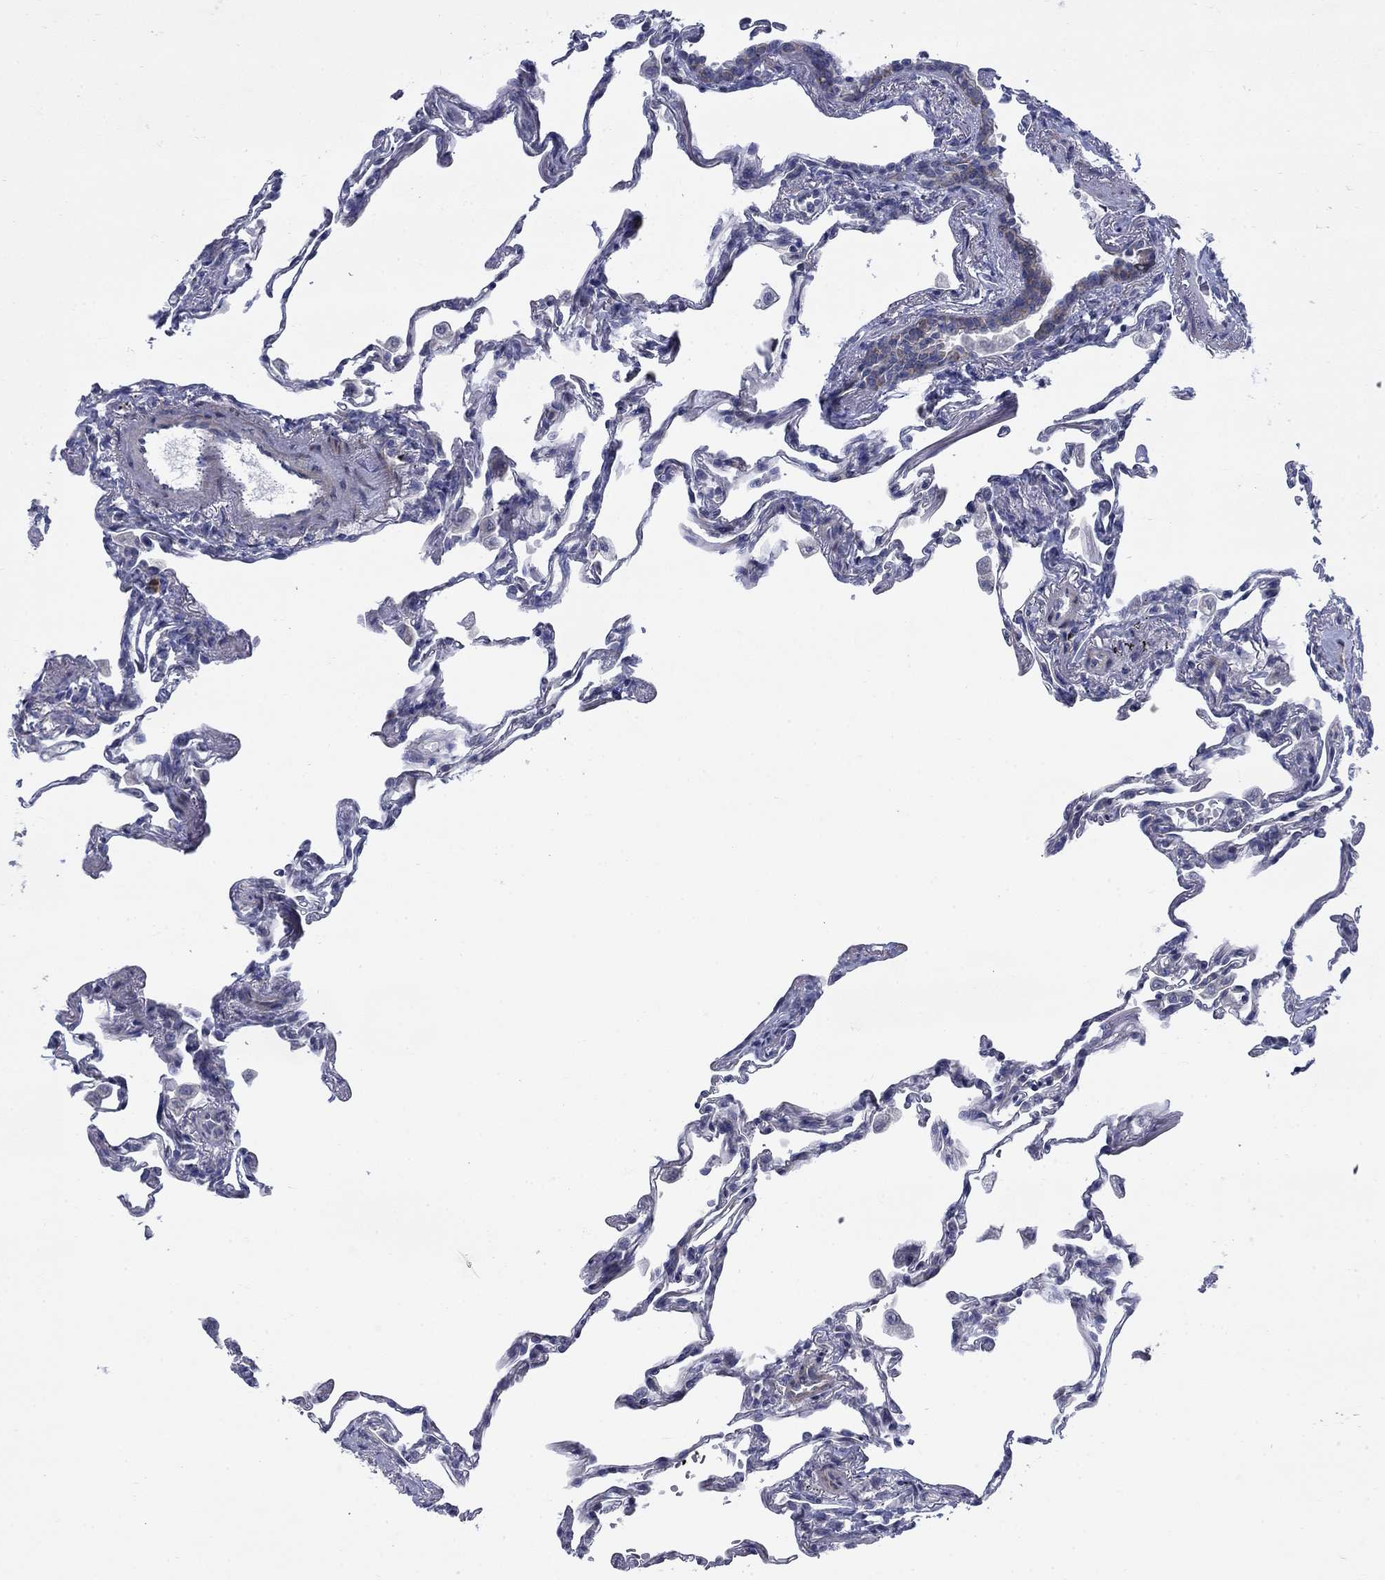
{"staining": {"intensity": "weak", "quantity": "25%-75%", "location": "cytoplasmic/membranous"}, "tissue": "lung", "cell_type": "Alveolar cells", "image_type": "normal", "snomed": [{"axis": "morphology", "description": "Normal tissue, NOS"}, {"axis": "topography", "description": "Lung"}], "caption": "A high-resolution image shows immunohistochemistry staining of unremarkable lung, which reveals weak cytoplasmic/membranous expression in approximately 25%-75% of alveolar cells.", "gene": "FXR1", "patient": {"sex": "female", "age": 57}}